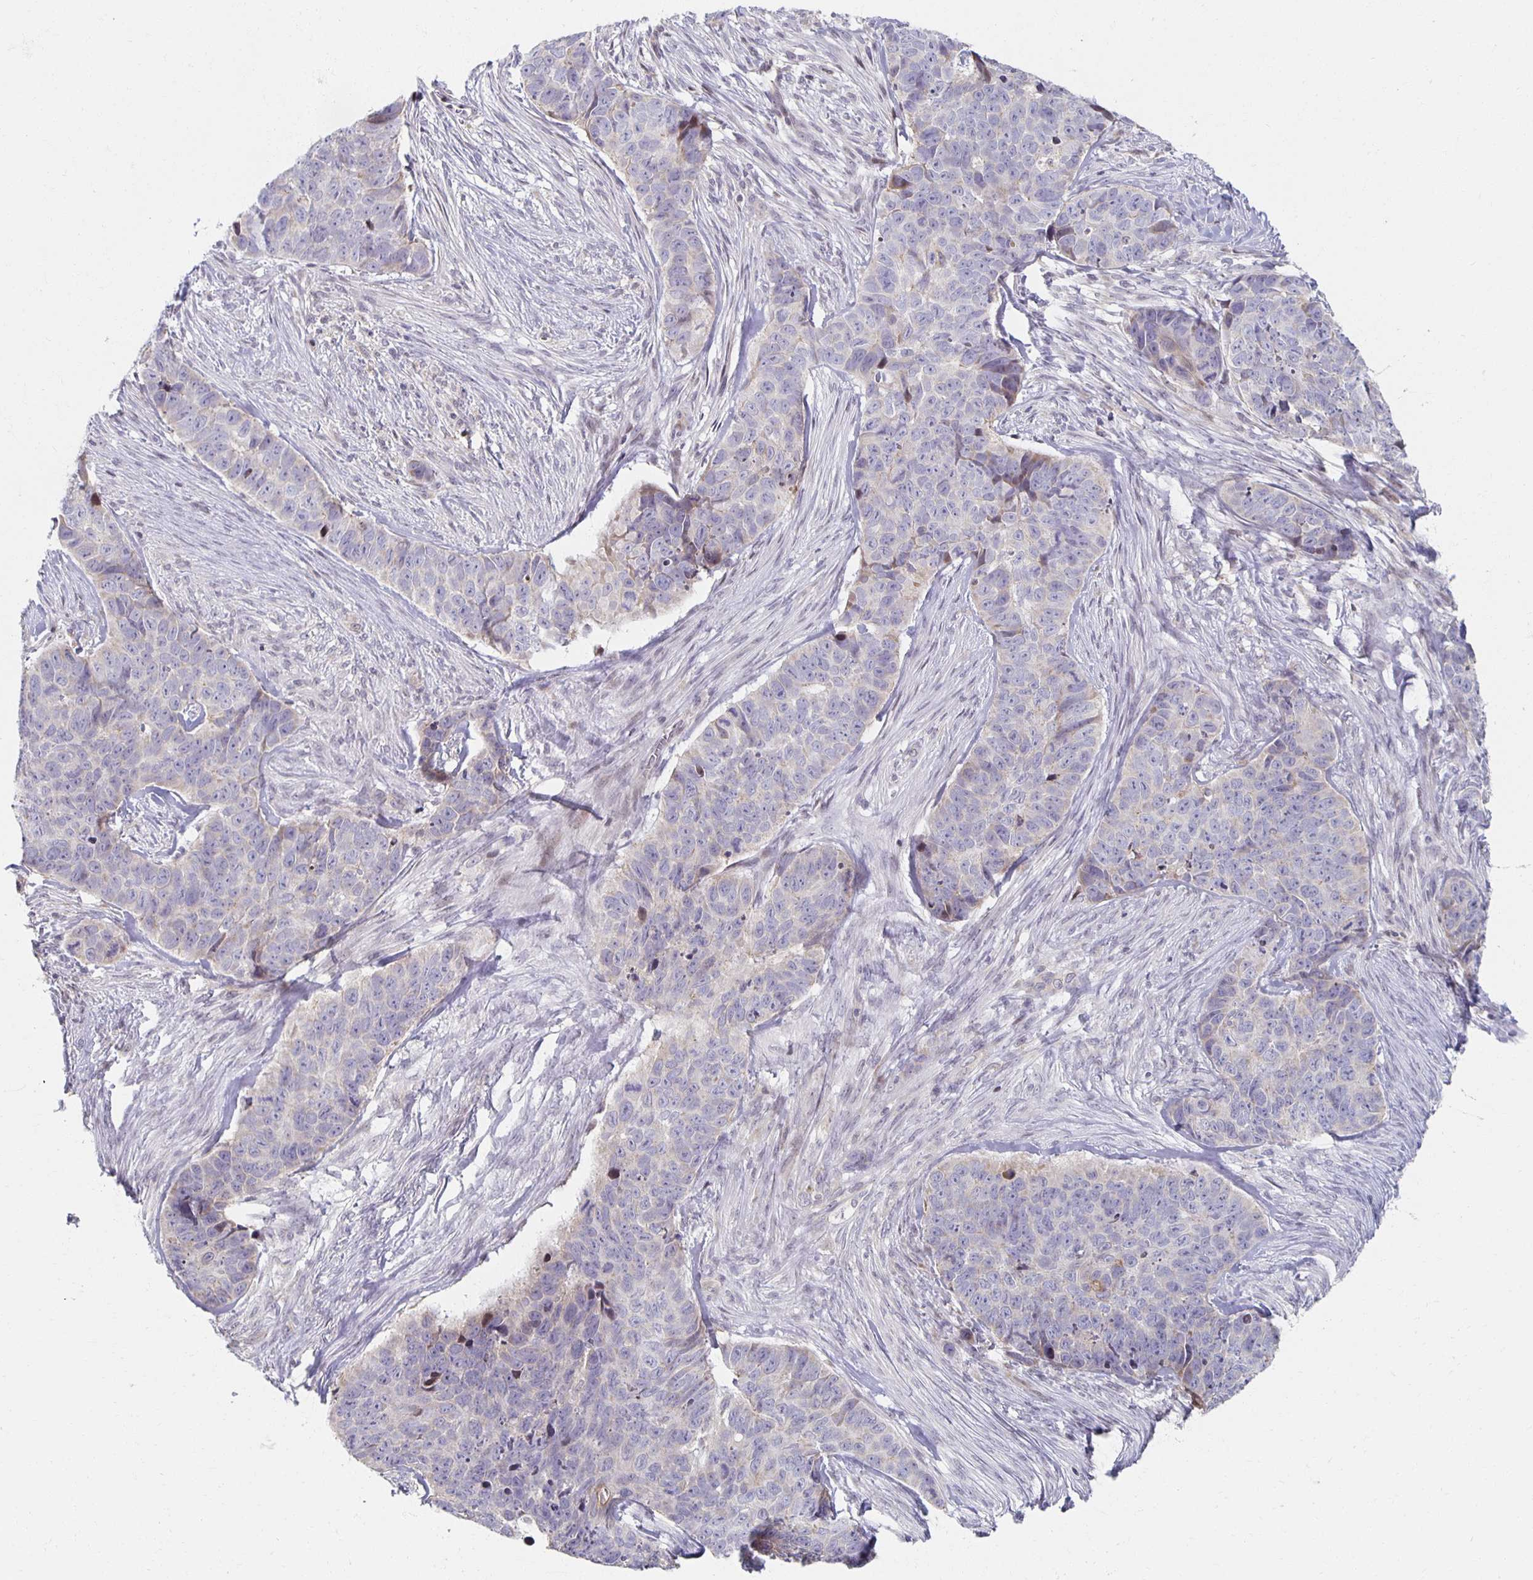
{"staining": {"intensity": "negative", "quantity": "none", "location": "none"}, "tissue": "skin cancer", "cell_type": "Tumor cells", "image_type": "cancer", "snomed": [{"axis": "morphology", "description": "Basal cell carcinoma"}, {"axis": "topography", "description": "Skin"}], "caption": "This is an IHC photomicrograph of skin basal cell carcinoma. There is no expression in tumor cells.", "gene": "HCFC1R1", "patient": {"sex": "female", "age": 82}}